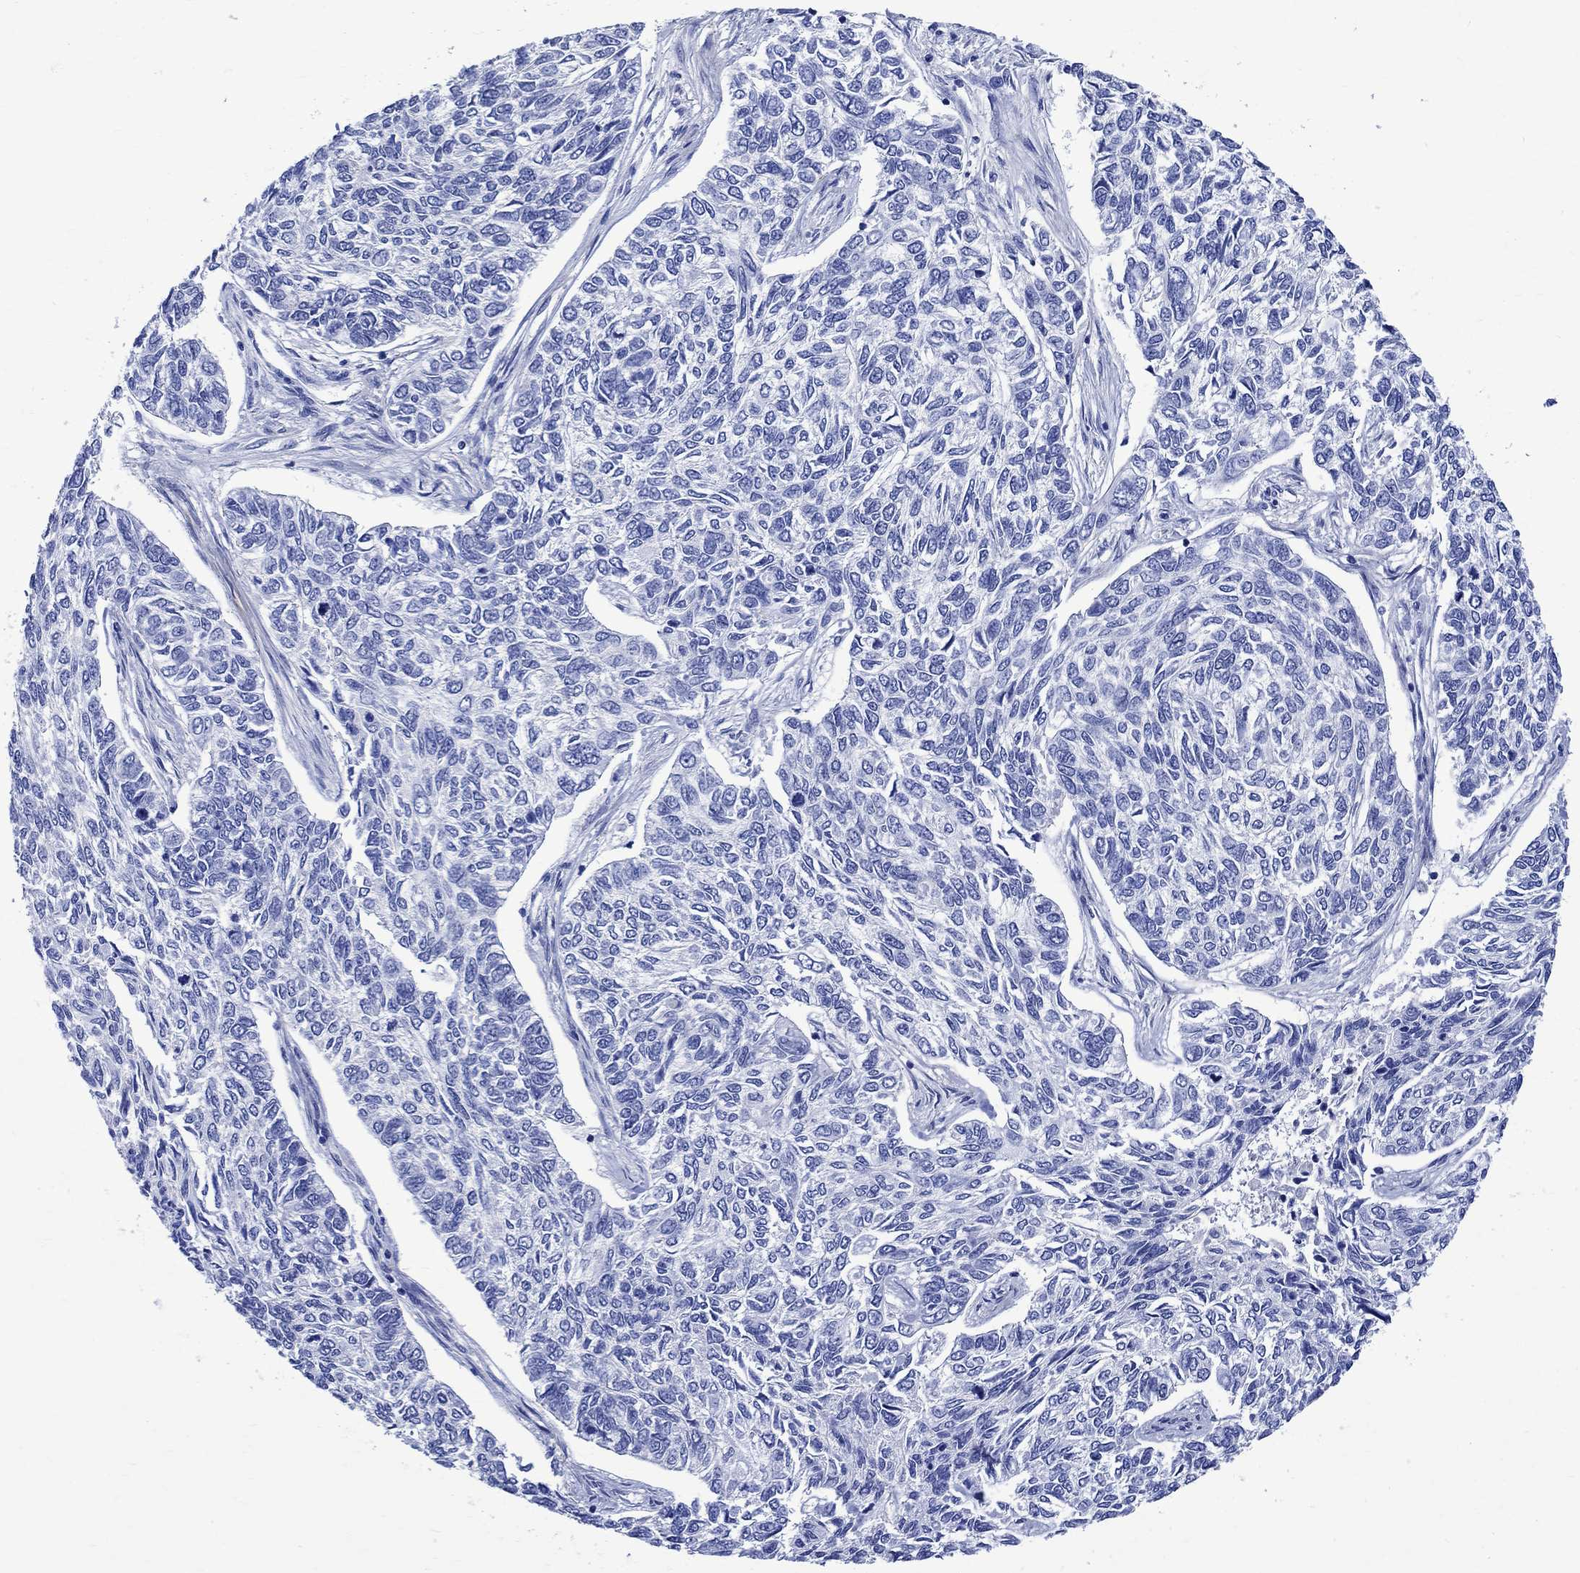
{"staining": {"intensity": "negative", "quantity": "none", "location": "none"}, "tissue": "skin cancer", "cell_type": "Tumor cells", "image_type": "cancer", "snomed": [{"axis": "morphology", "description": "Basal cell carcinoma"}, {"axis": "topography", "description": "Skin"}], "caption": "This image is of skin cancer (basal cell carcinoma) stained with immunohistochemistry (IHC) to label a protein in brown with the nuclei are counter-stained blue. There is no staining in tumor cells.", "gene": "PARVB", "patient": {"sex": "female", "age": 65}}